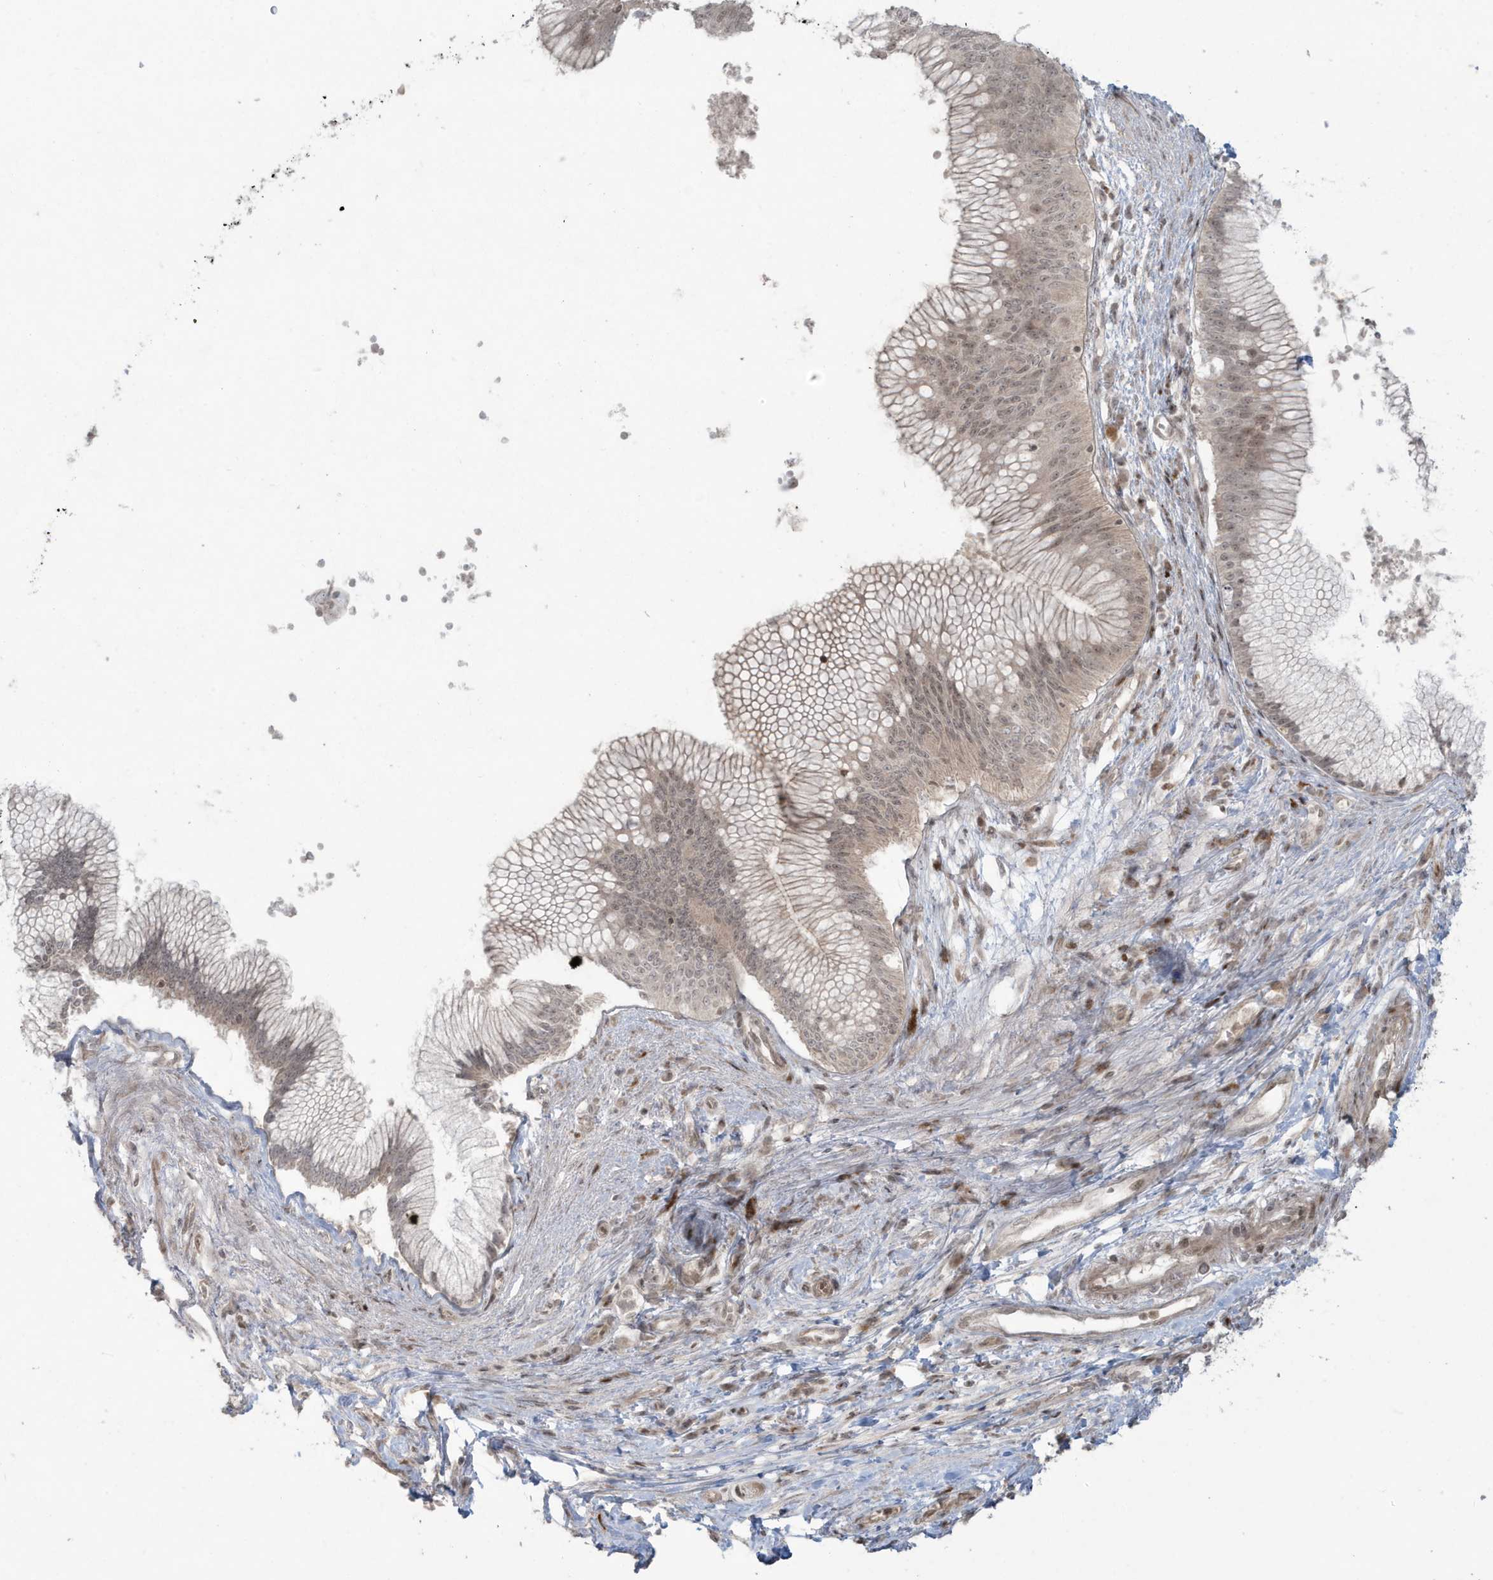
{"staining": {"intensity": "weak", "quantity": ">75%", "location": "nuclear"}, "tissue": "pancreatic cancer", "cell_type": "Tumor cells", "image_type": "cancer", "snomed": [{"axis": "morphology", "description": "Adenocarcinoma, NOS"}, {"axis": "topography", "description": "Pancreas"}], "caption": "Immunohistochemical staining of human adenocarcinoma (pancreatic) shows low levels of weak nuclear staining in about >75% of tumor cells.", "gene": "C1orf52", "patient": {"sex": "male", "age": 68}}